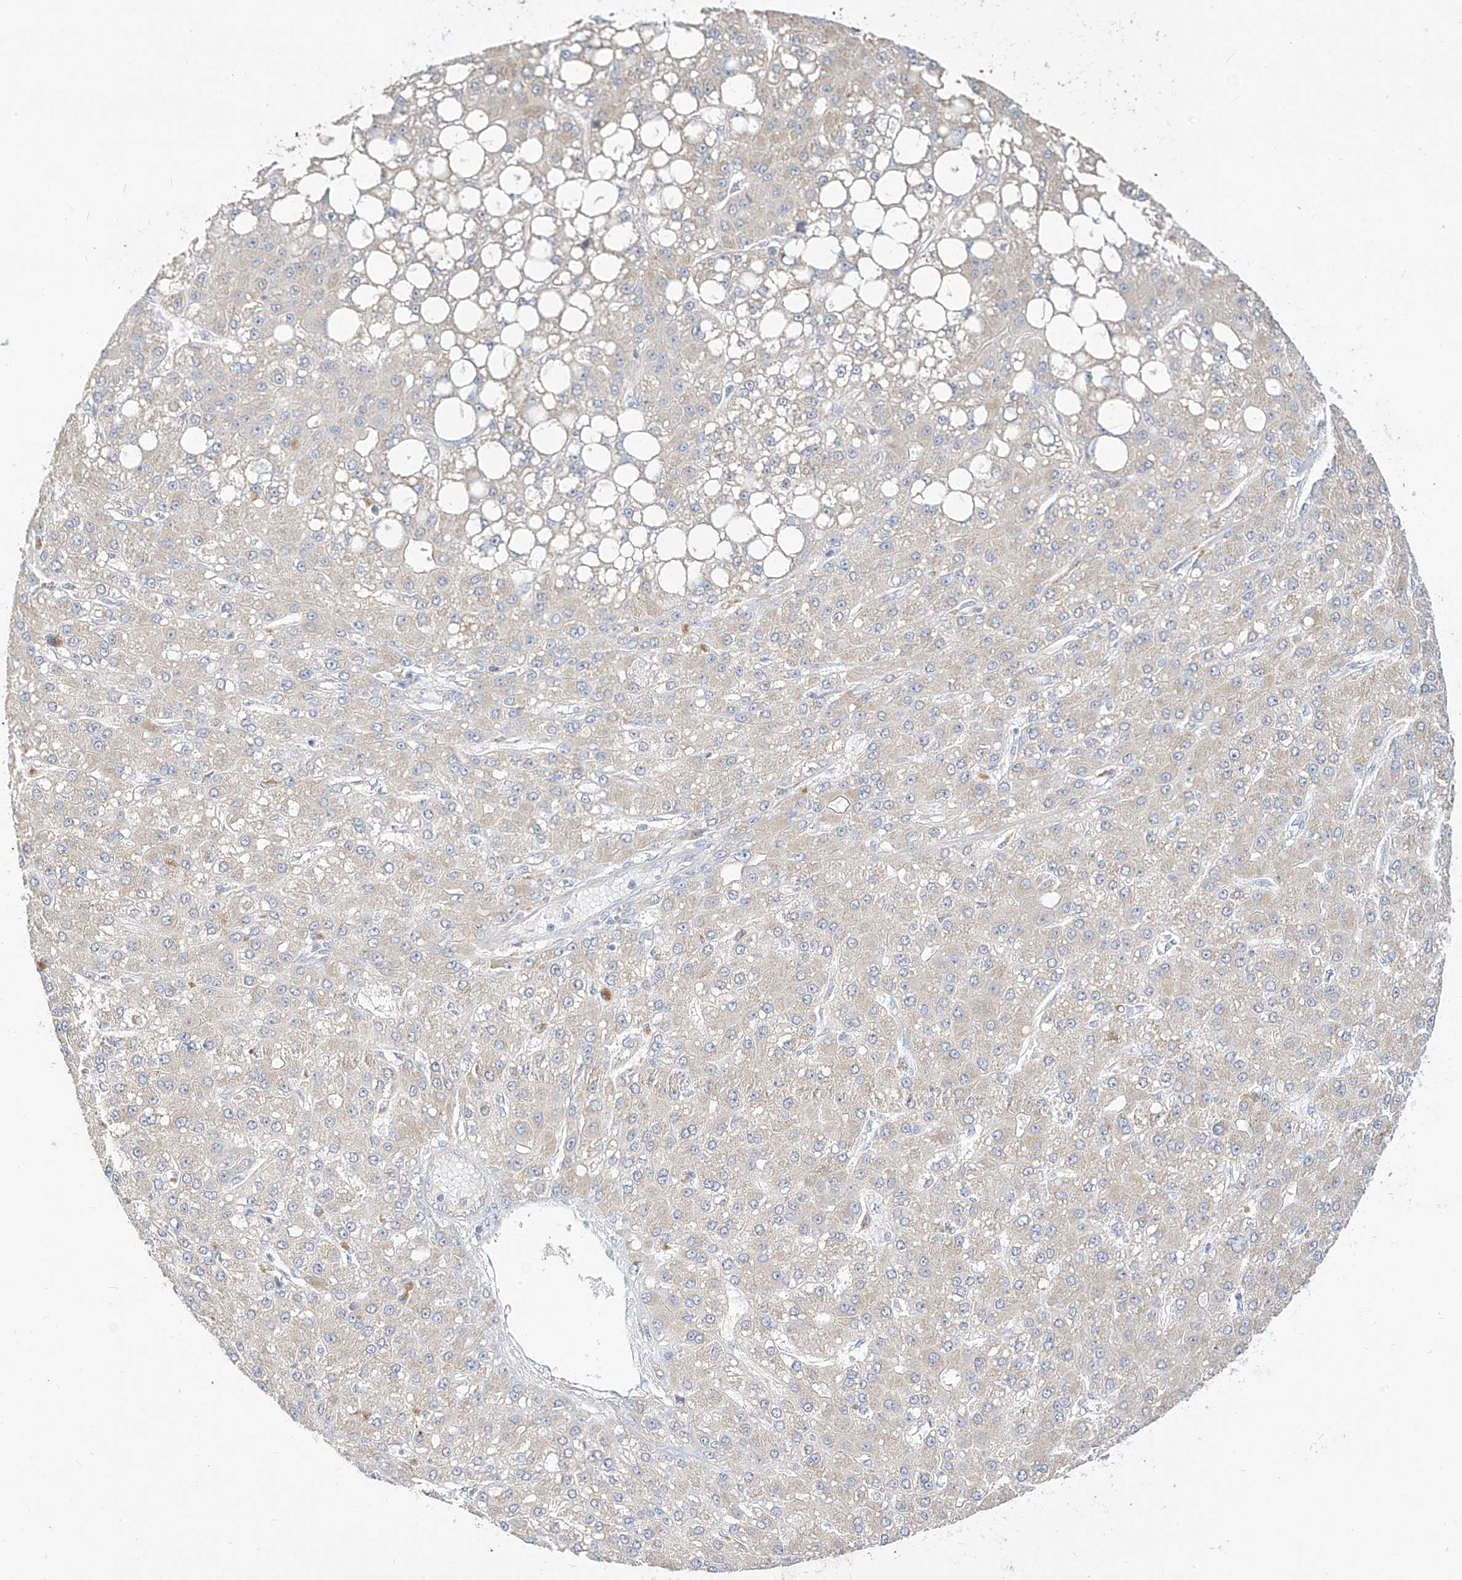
{"staining": {"intensity": "weak", "quantity": ">75%", "location": "cytoplasmic/membranous"}, "tissue": "liver cancer", "cell_type": "Tumor cells", "image_type": "cancer", "snomed": [{"axis": "morphology", "description": "Carcinoma, Hepatocellular, NOS"}, {"axis": "topography", "description": "Liver"}], "caption": "DAB immunohistochemical staining of hepatocellular carcinoma (liver) displays weak cytoplasmic/membranous protein positivity in approximately >75% of tumor cells. (DAB IHC with brightfield microscopy, high magnification).", "gene": "RASA2", "patient": {"sex": "male", "age": 67}}